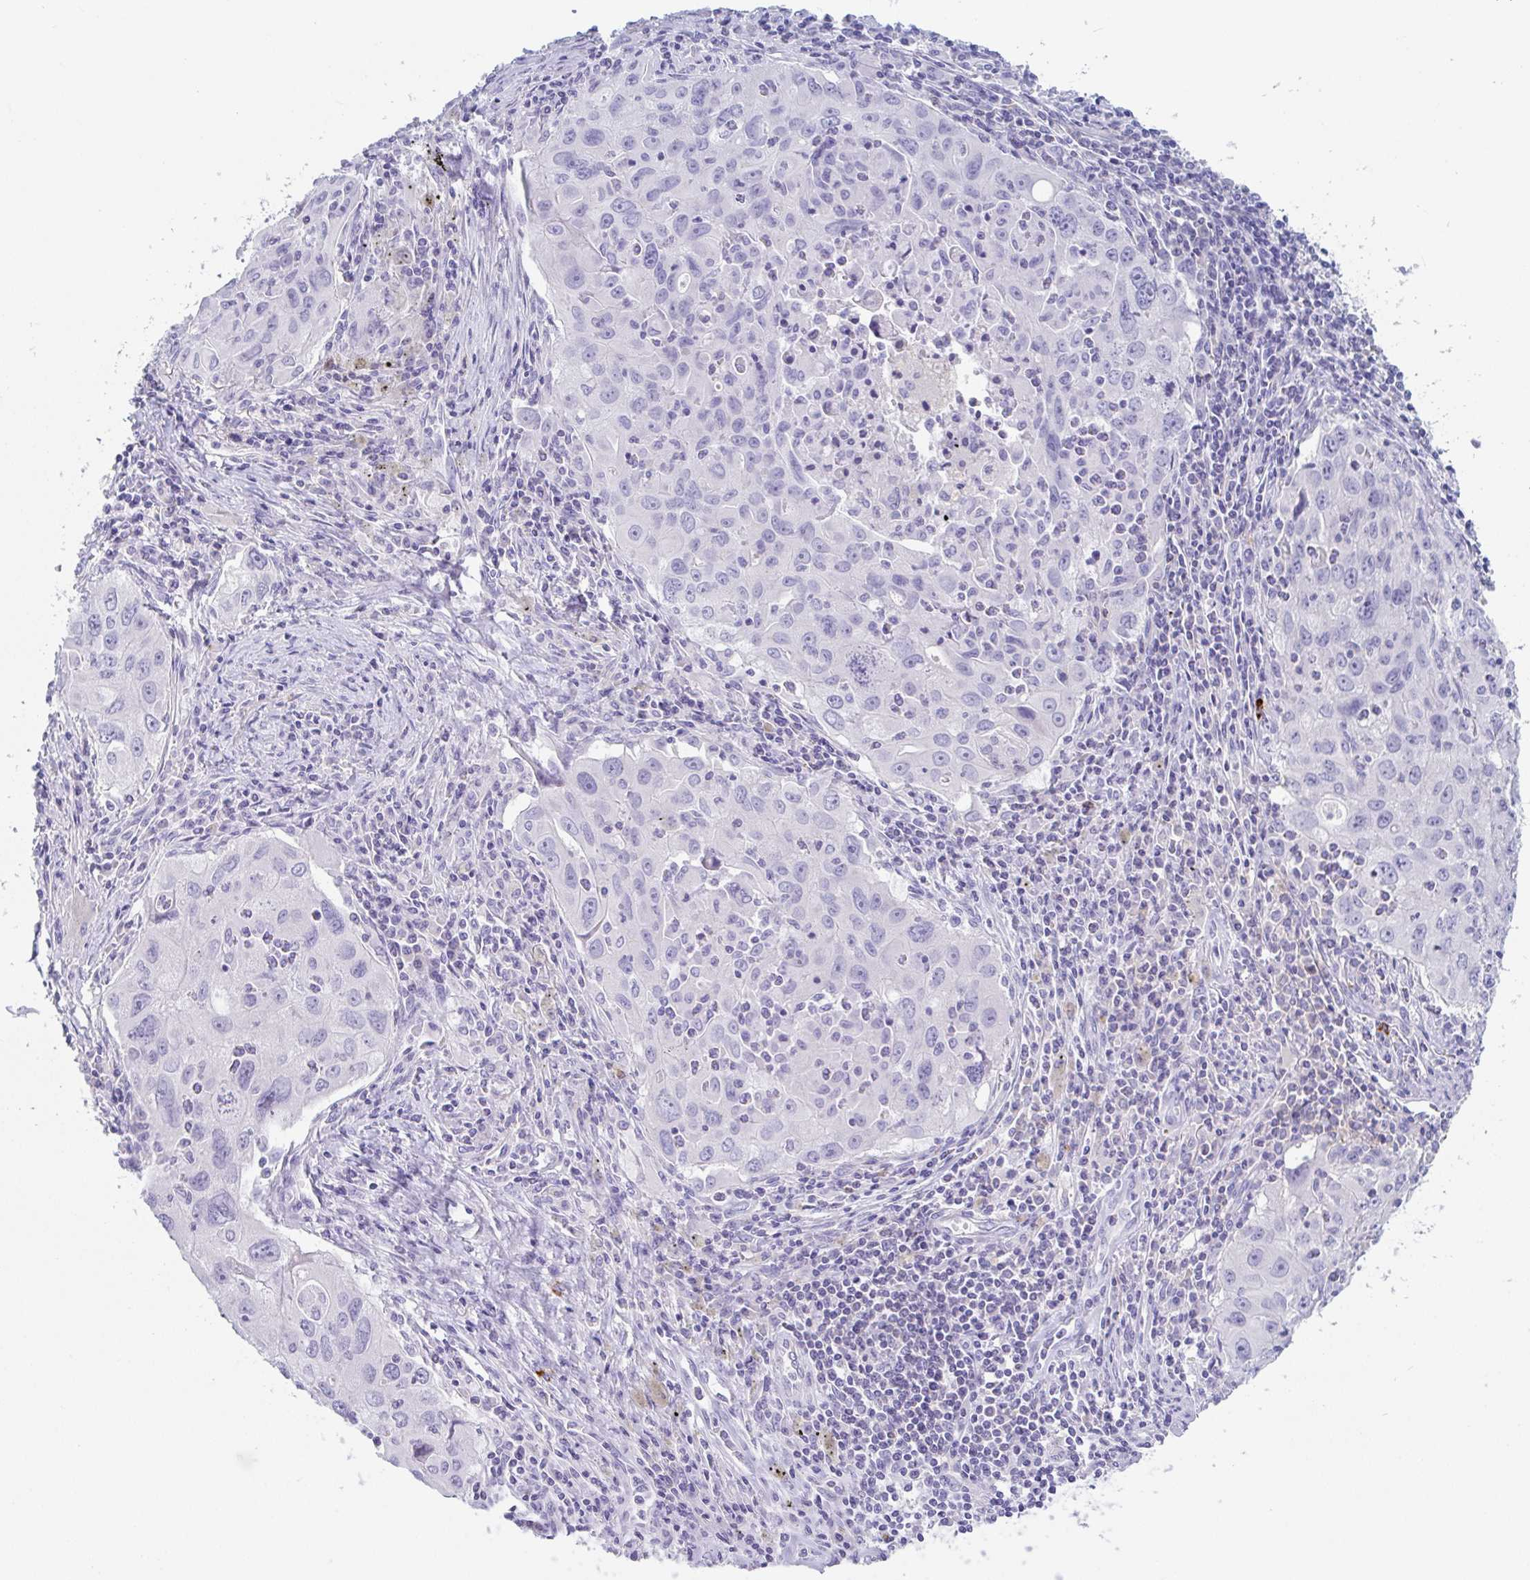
{"staining": {"intensity": "negative", "quantity": "none", "location": "none"}, "tissue": "lung cancer", "cell_type": "Tumor cells", "image_type": "cancer", "snomed": [{"axis": "morphology", "description": "Adenocarcinoma, NOS"}, {"axis": "morphology", "description": "Adenocarcinoma, metastatic, NOS"}, {"axis": "topography", "description": "Lymph node"}, {"axis": "topography", "description": "Lung"}], "caption": "Lung metastatic adenocarcinoma was stained to show a protein in brown. There is no significant staining in tumor cells. (Brightfield microscopy of DAB IHC at high magnification).", "gene": "PLA2G1B", "patient": {"sex": "female", "age": 42}}